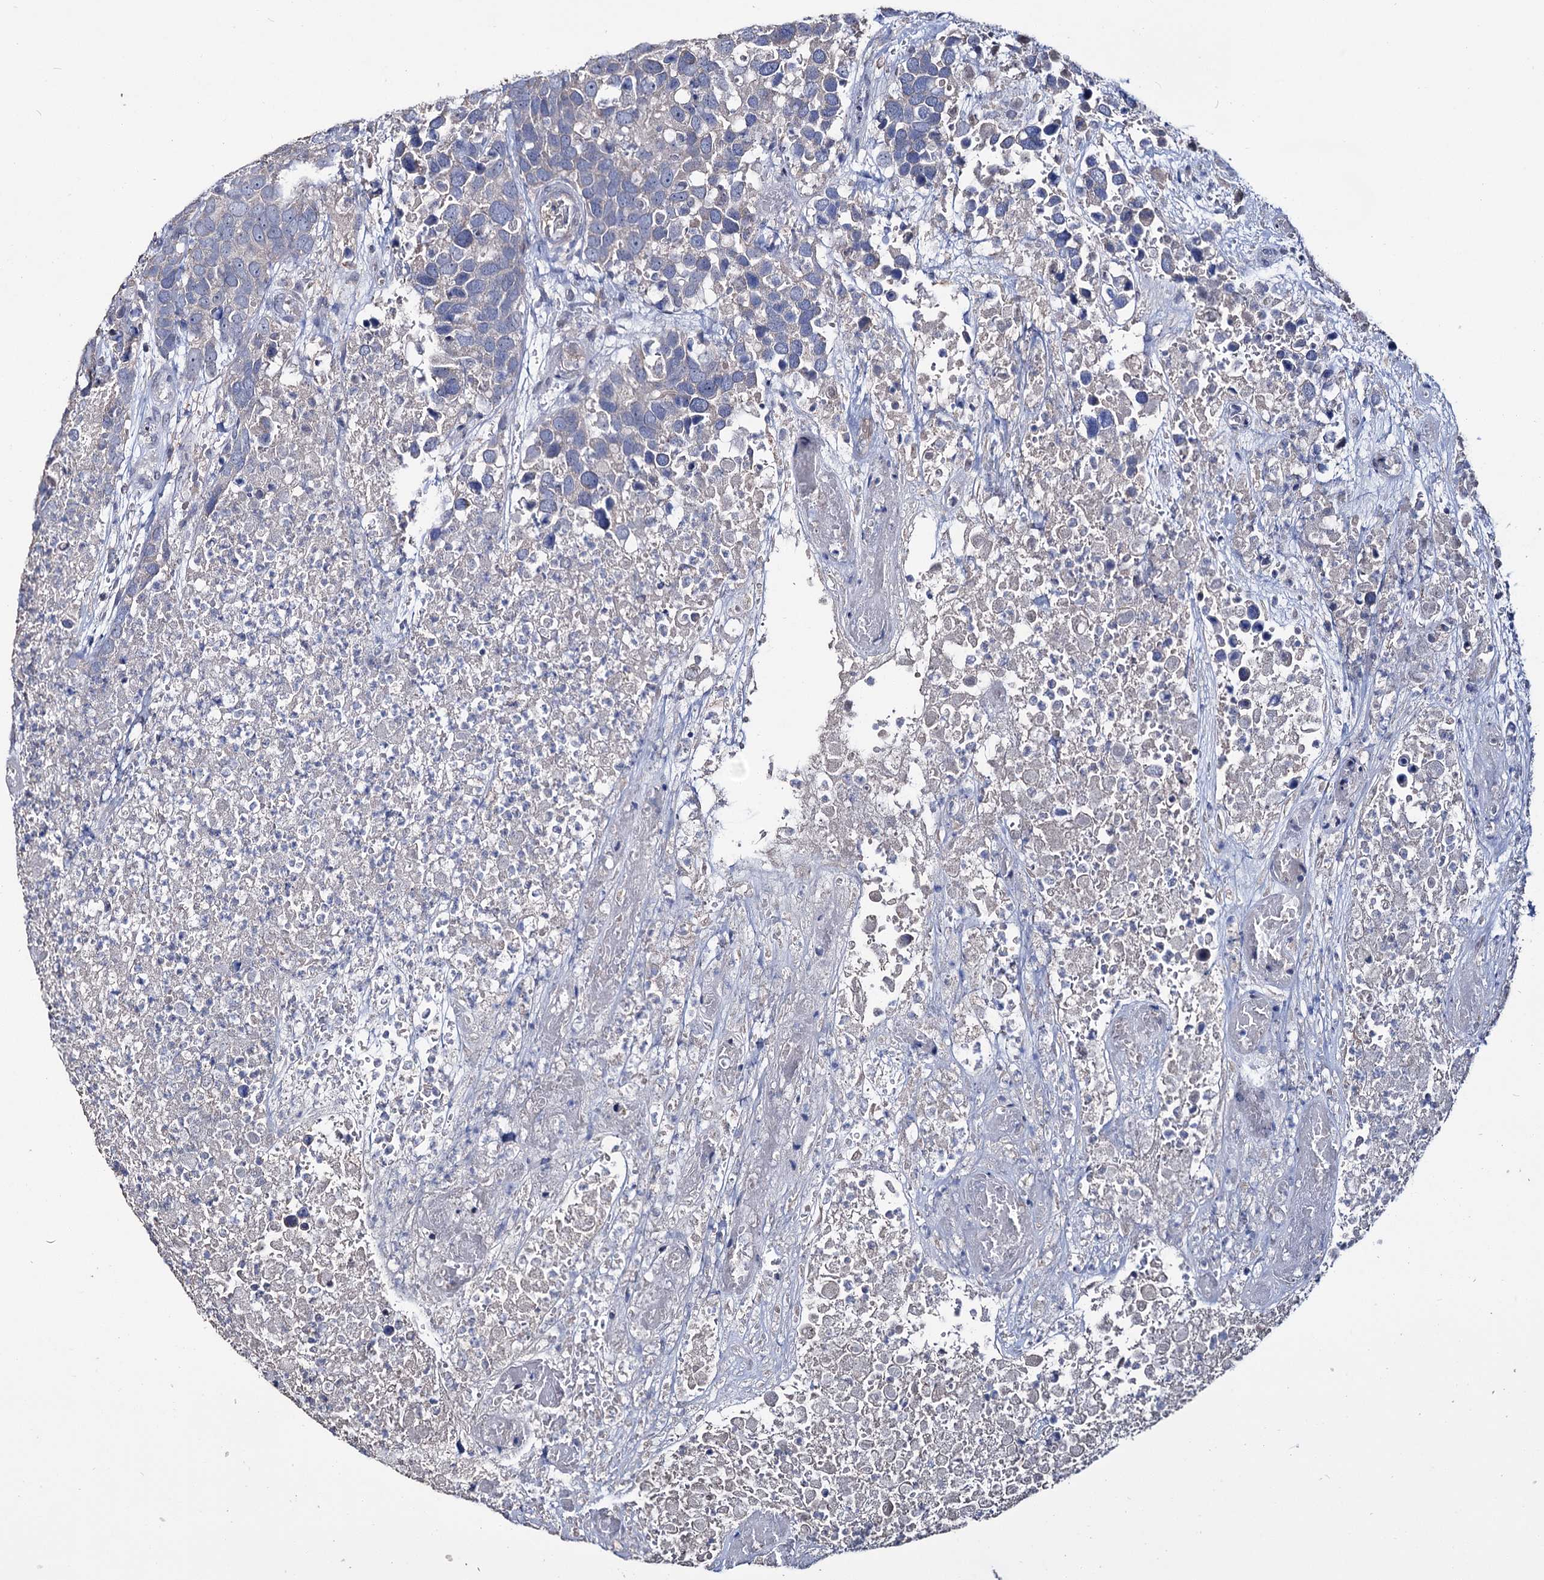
{"staining": {"intensity": "negative", "quantity": "none", "location": "none"}, "tissue": "breast cancer", "cell_type": "Tumor cells", "image_type": "cancer", "snomed": [{"axis": "morphology", "description": "Duct carcinoma"}, {"axis": "topography", "description": "Breast"}], "caption": "Immunohistochemistry (IHC) micrograph of human breast cancer stained for a protein (brown), which reveals no expression in tumor cells. (Brightfield microscopy of DAB (3,3'-diaminobenzidine) IHC at high magnification).", "gene": "EPB41L5", "patient": {"sex": "female", "age": 83}}